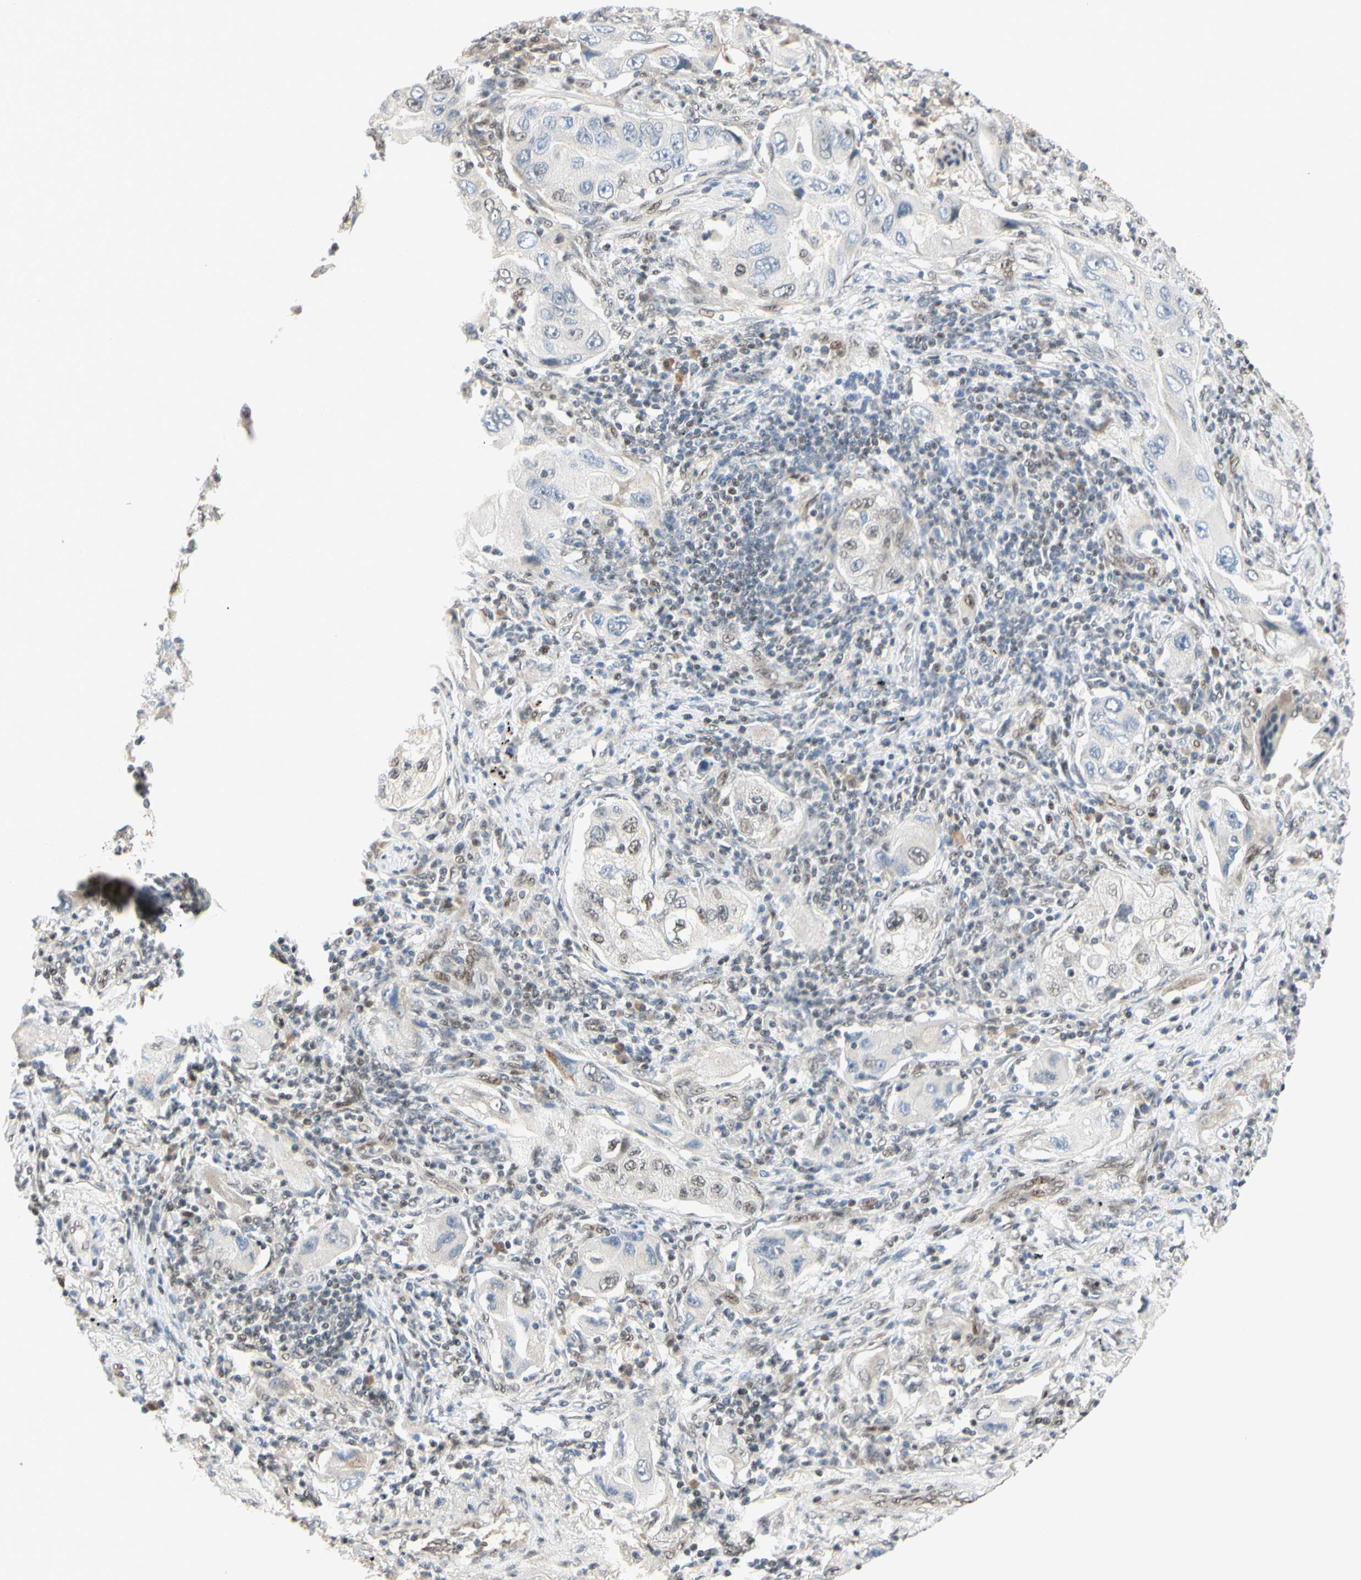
{"staining": {"intensity": "weak", "quantity": "25%-75%", "location": "nuclear"}, "tissue": "lung cancer", "cell_type": "Tumor cells", "image_type": "cancer", "snomed": [{"axis": "morphology", "description": "Adenocarcinoma, NOS"}, {"axis": "topography", "description": "Lung"}], "caption": "Lung cancer (adenocarcinoma) tissue demonstrates weak nuclear expression in about 25%-75% of tumor cells", "gene": "TAF4", "patient": {"sex": "female", "age": 65}}